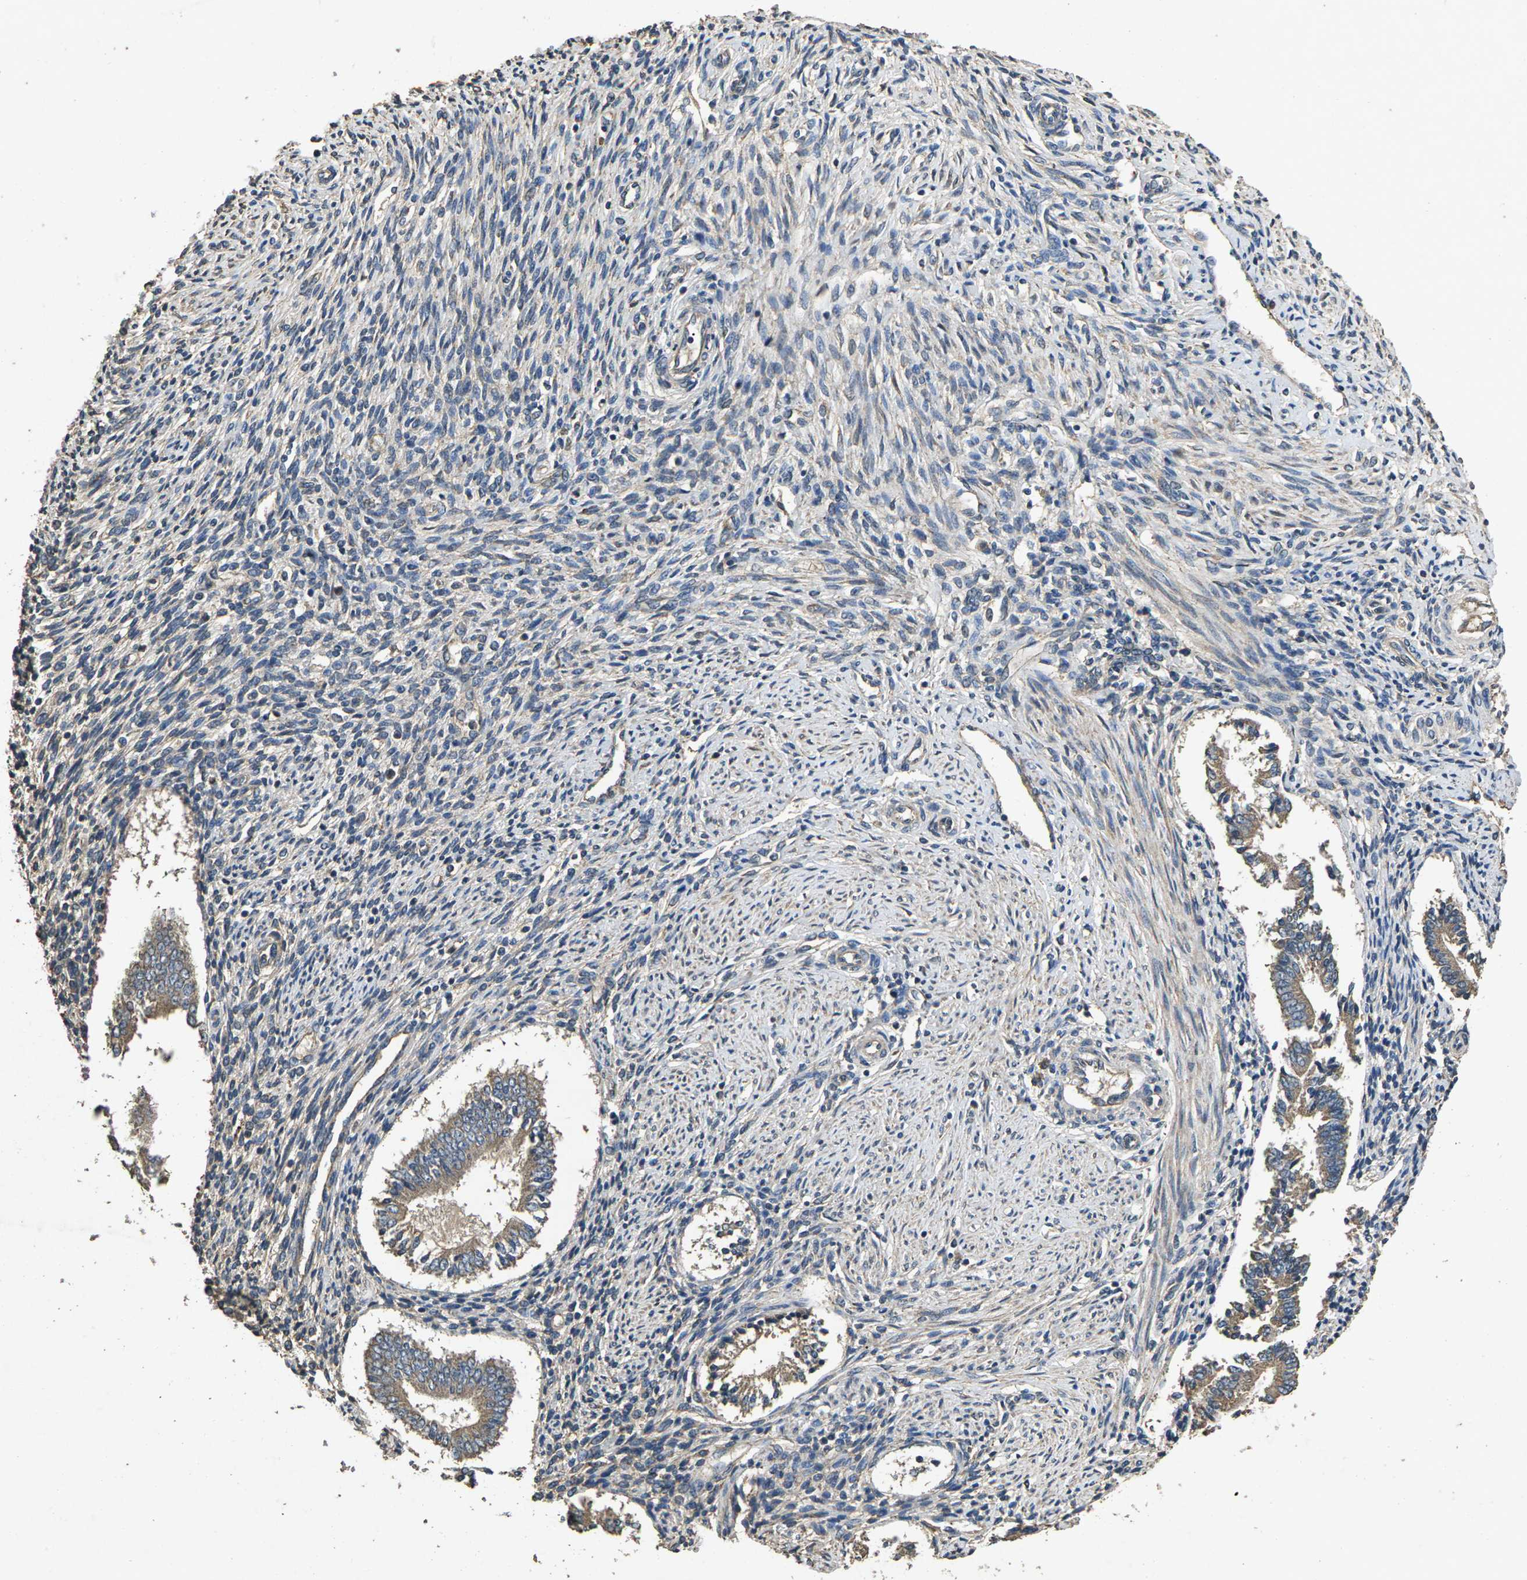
{"staining": {"intensity": "weak", "quantity": "25%-75%", "location": "cytoplasmic/membranous"}, "tissue": "endometrium", "cell_type": "Cells in endometrial stroma", "image_type": "normal", "snomed": [{"axis": "morphology", "description": "Normal tissue, NOS"}, {"axis": "topography", "description": "Endometrium"}], "caption": "Brown immunohistochemical staining in normal endometrium shows weak cytoplasmic/membranous expression in approximately 25%-75% of cells in endometrial stroma.", "gene": "B4GAT1", "patient": {"sex": "female", "age": 42}}